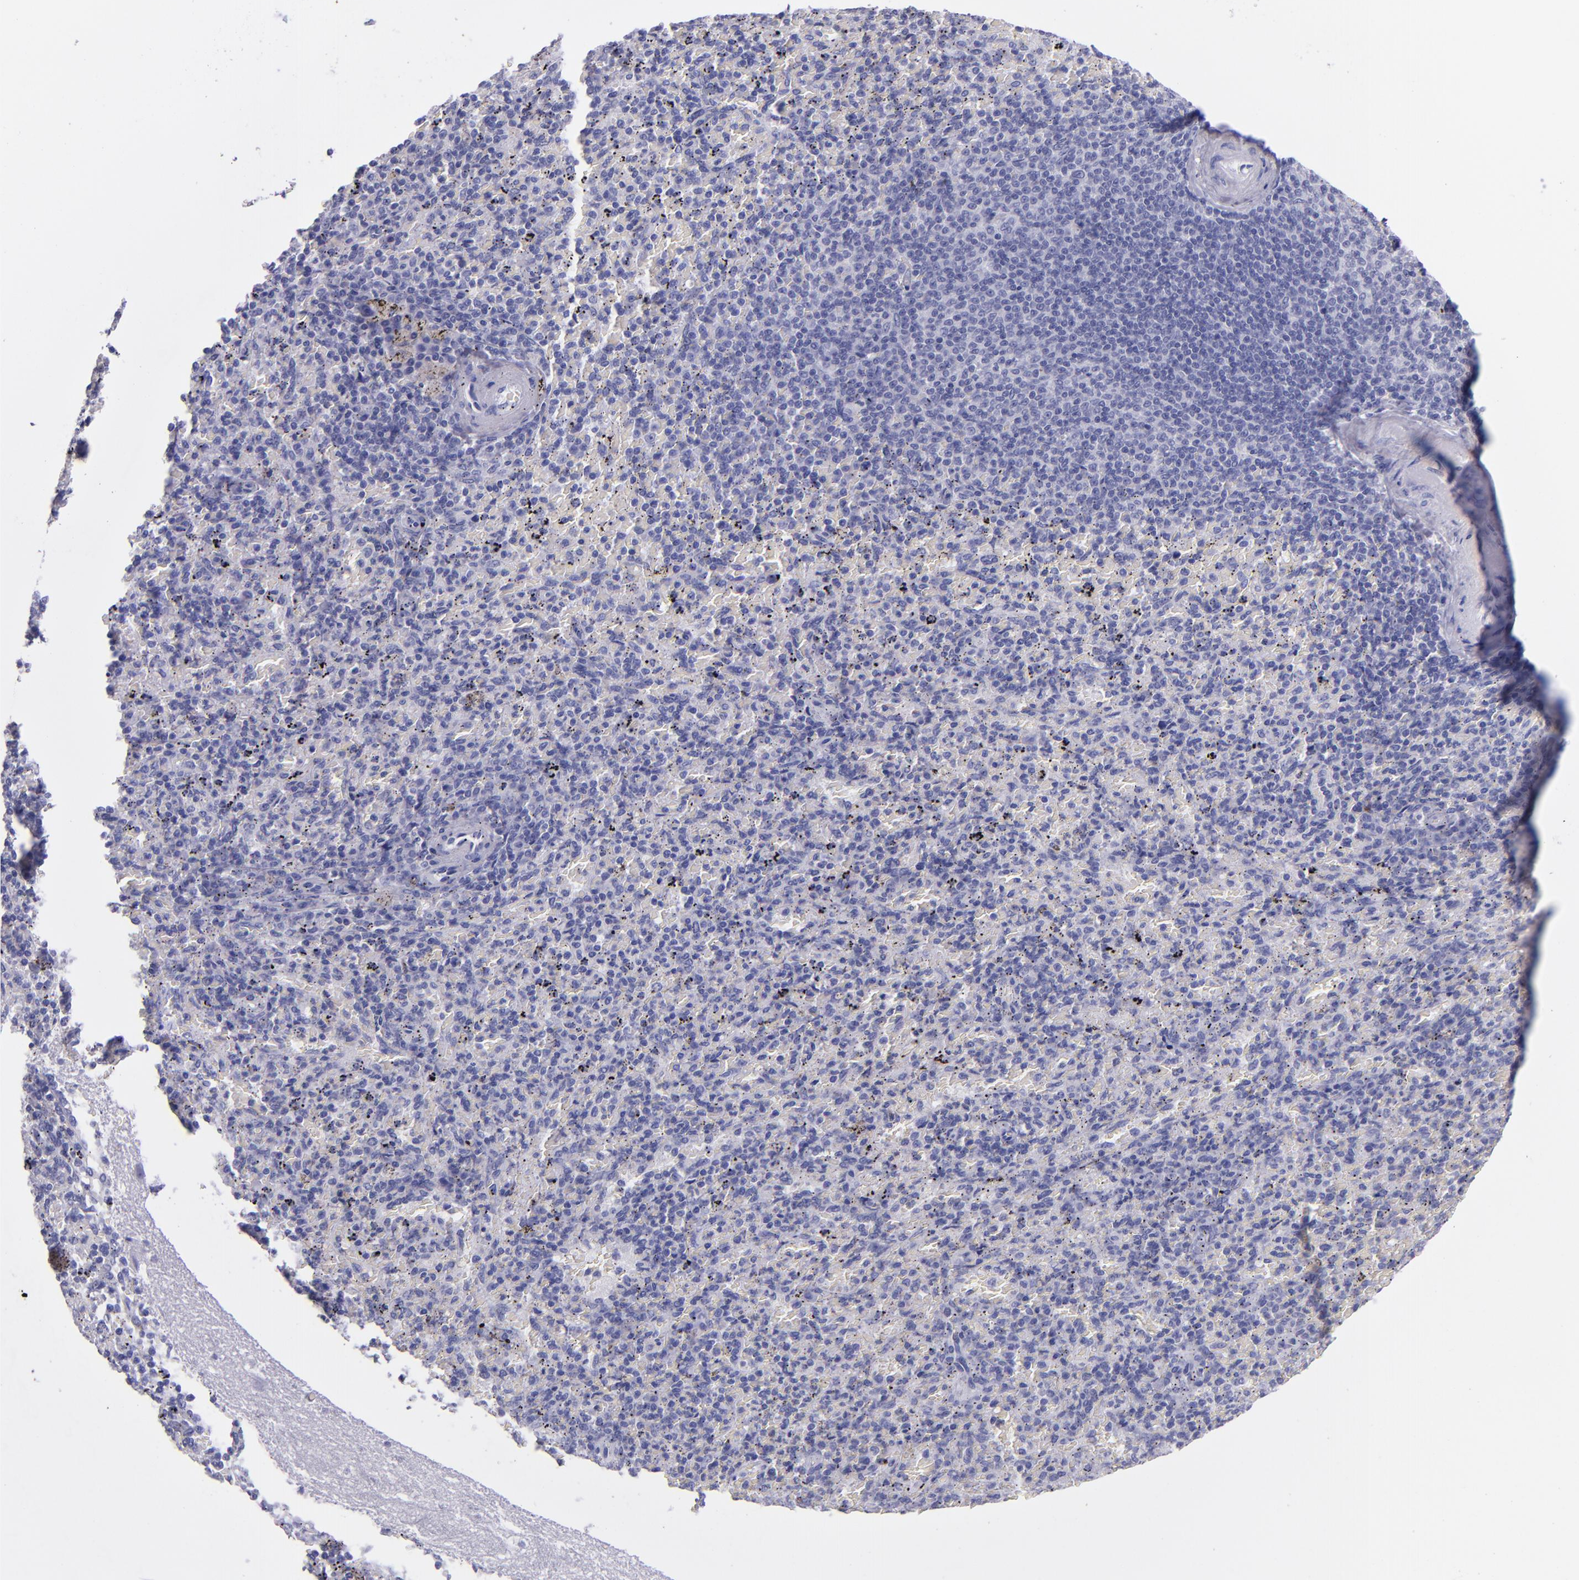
{"staining": {"intensity": "negative", "quantity": "none", "location": "none"}, "tissue": "spleen", "cell_type": "Cells in red pulp", "image_type": "normal", "snomed": [{"axis": "morphology", "description": "Normal tissue, NOS"}, {"axis": "topography", "description": "Spleen"}], "caption": "DAB (3,3'-diaminobenzidine) immunohistochemical staining of normal spleen exhibits no significant staining in cells in red pulp.", "gene": "TNNT3", "patient": {"sex": "female", "age": 43}}